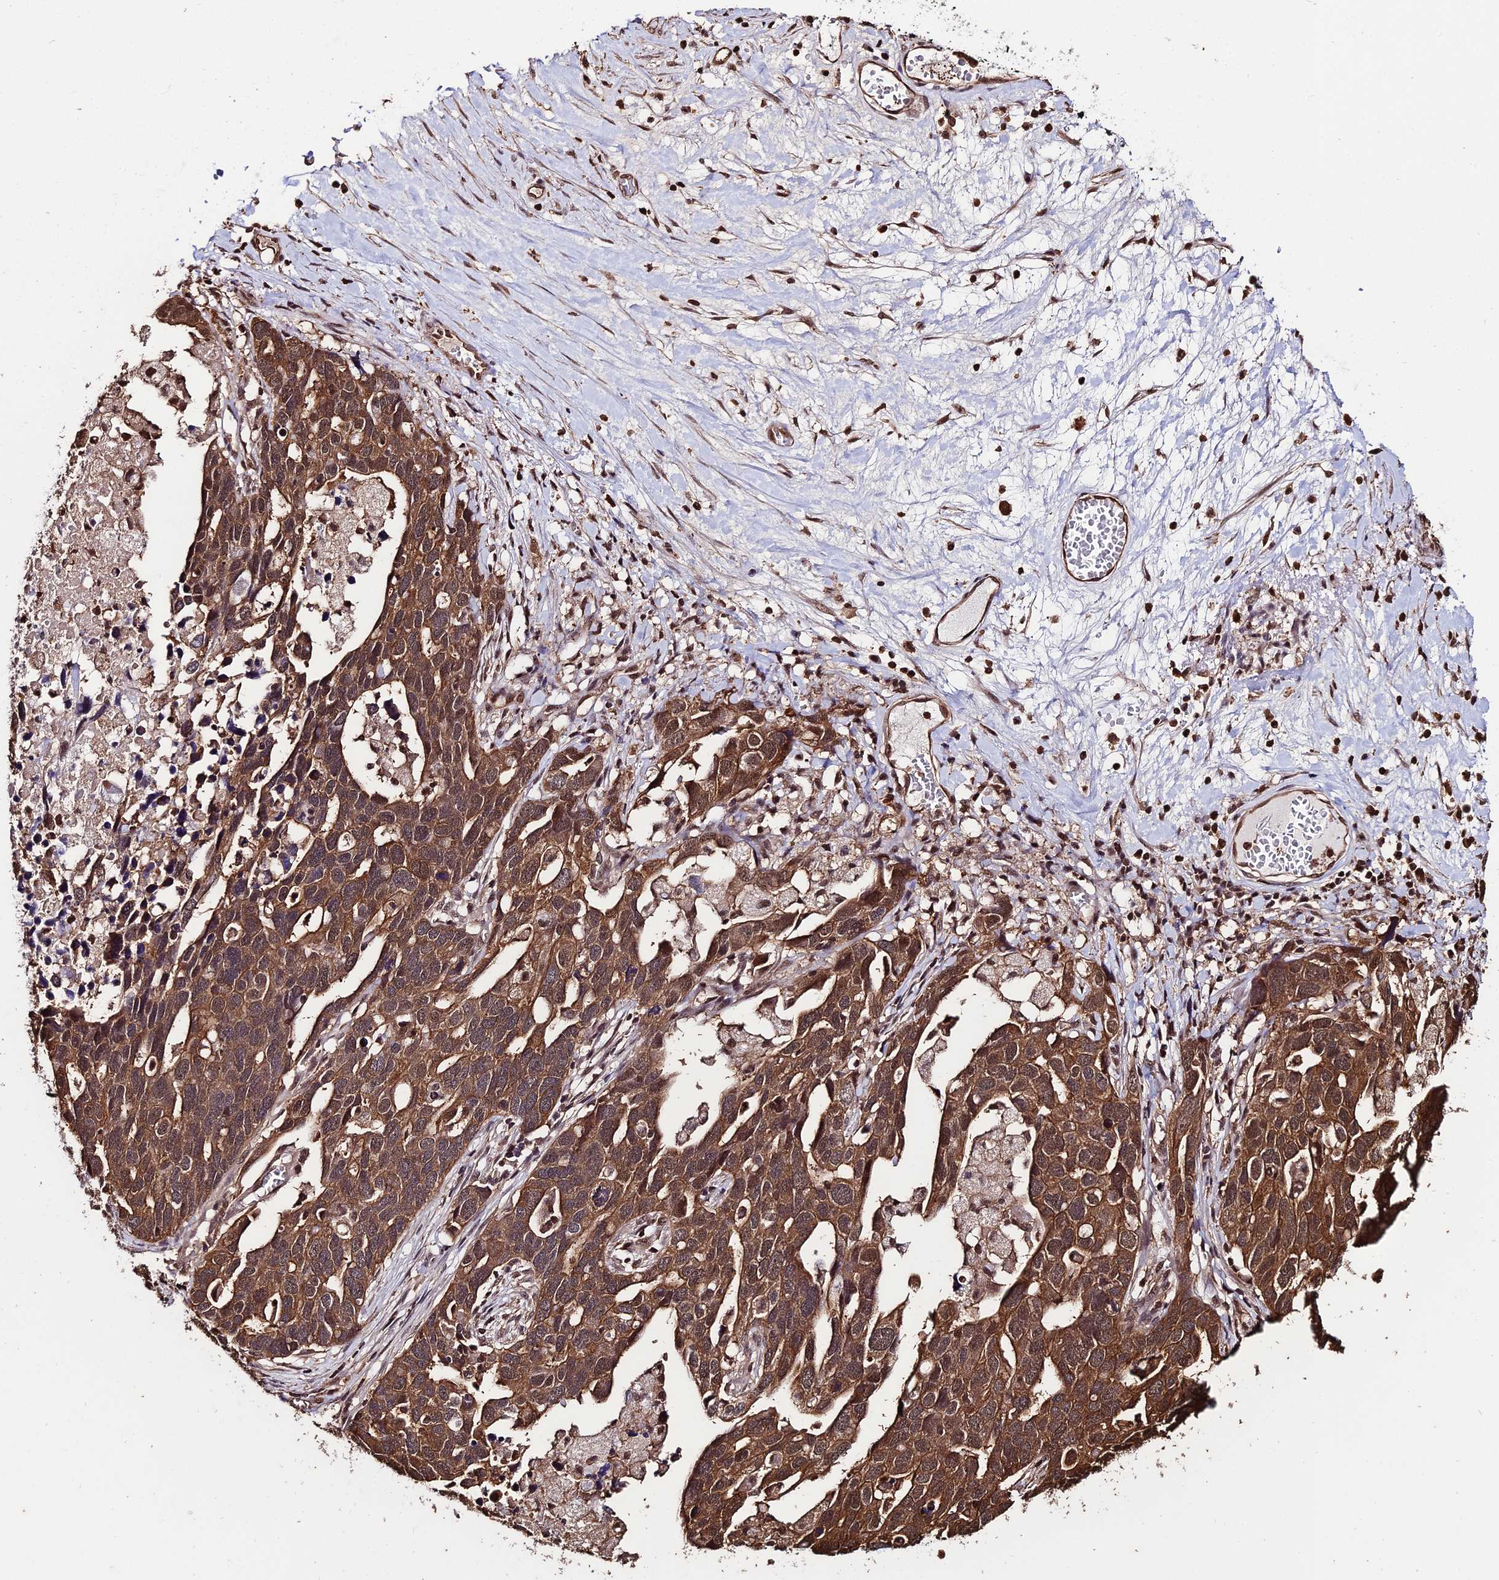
{"staining": {"intensity": "moderate", "quantity": ">75%", "location": "cytoplasmic/membranous,nuclear"}, "tissue": "ovarian cancer", "cell_type": "Tumor cells", "image_type": "cancer", "snomed": [{"axis": "morphology", "description": "Cystadenocarcinoma, serous, NOS"}, {"axis": "topography", "description": "Ovary"}], "caption": "The immunohistochemical stain shows moderate cytoplasmic/membranous and nuclear expression in tumor cells of ovarian cancer tissue.", "gene": "PPP4C", "patient": {"sex": "female", "age": 54}}